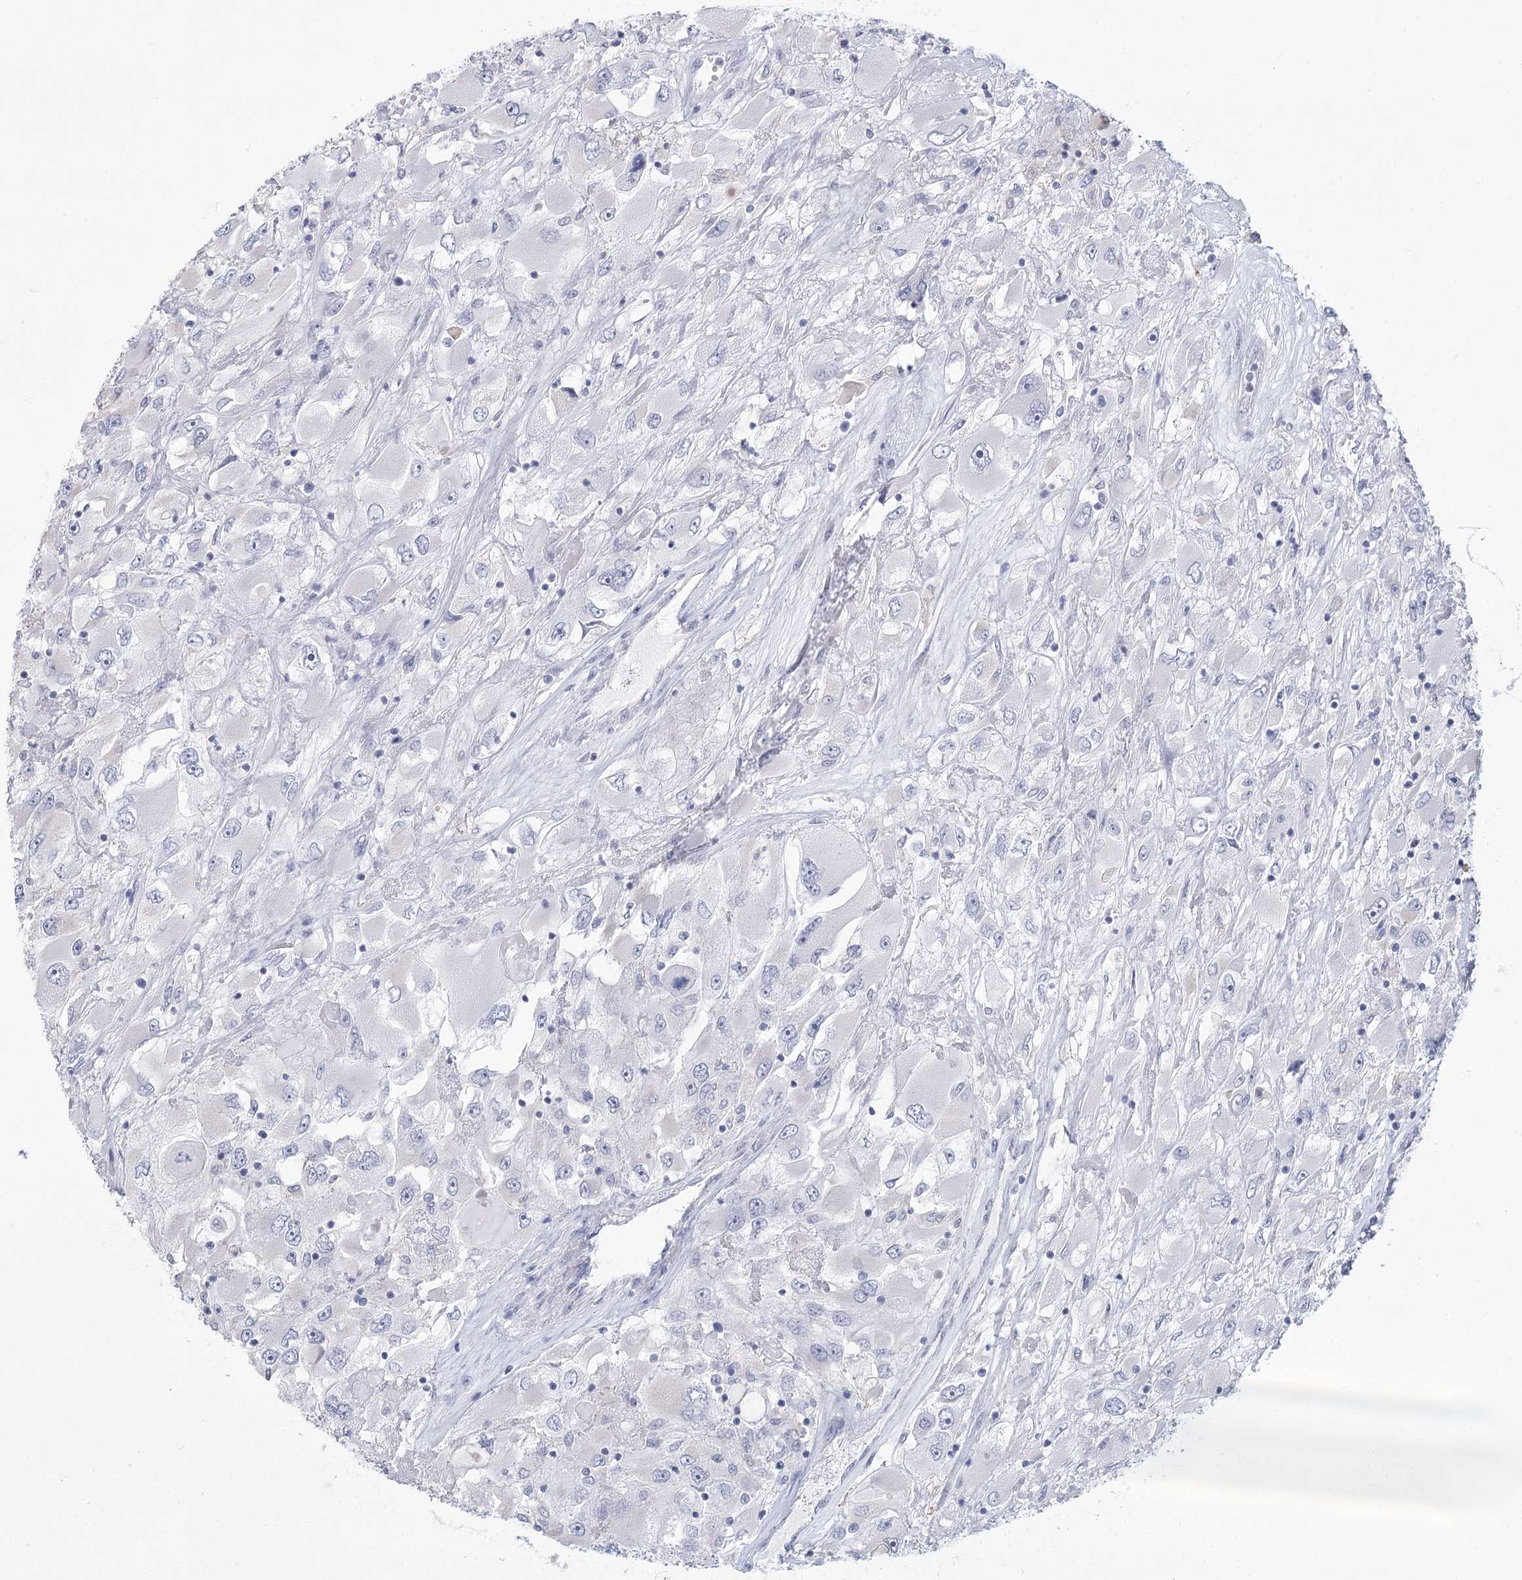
{"staining": {"intensity": "negative", "quantity": "none", "location": "none"}, "tissue": "renal cancer", "cell_type": "Tumor cells", "image_type": "cancer", "snomed": [{"axis": "morphology", "description": "Adenocarcinoma, NOS"}, {"axis": "topography", "description": "Kidney"}], "caption": "Immunohistochemistry (IHC) histopathology image of neoplastic tissue: adenocarcinoma (renal) stained with DAB (3,3'-diaminobenzidine) displays no significant protein staining in tumor cells.", "gene": "CNTLN", "patient": {"sex": "female", "age": 52}}